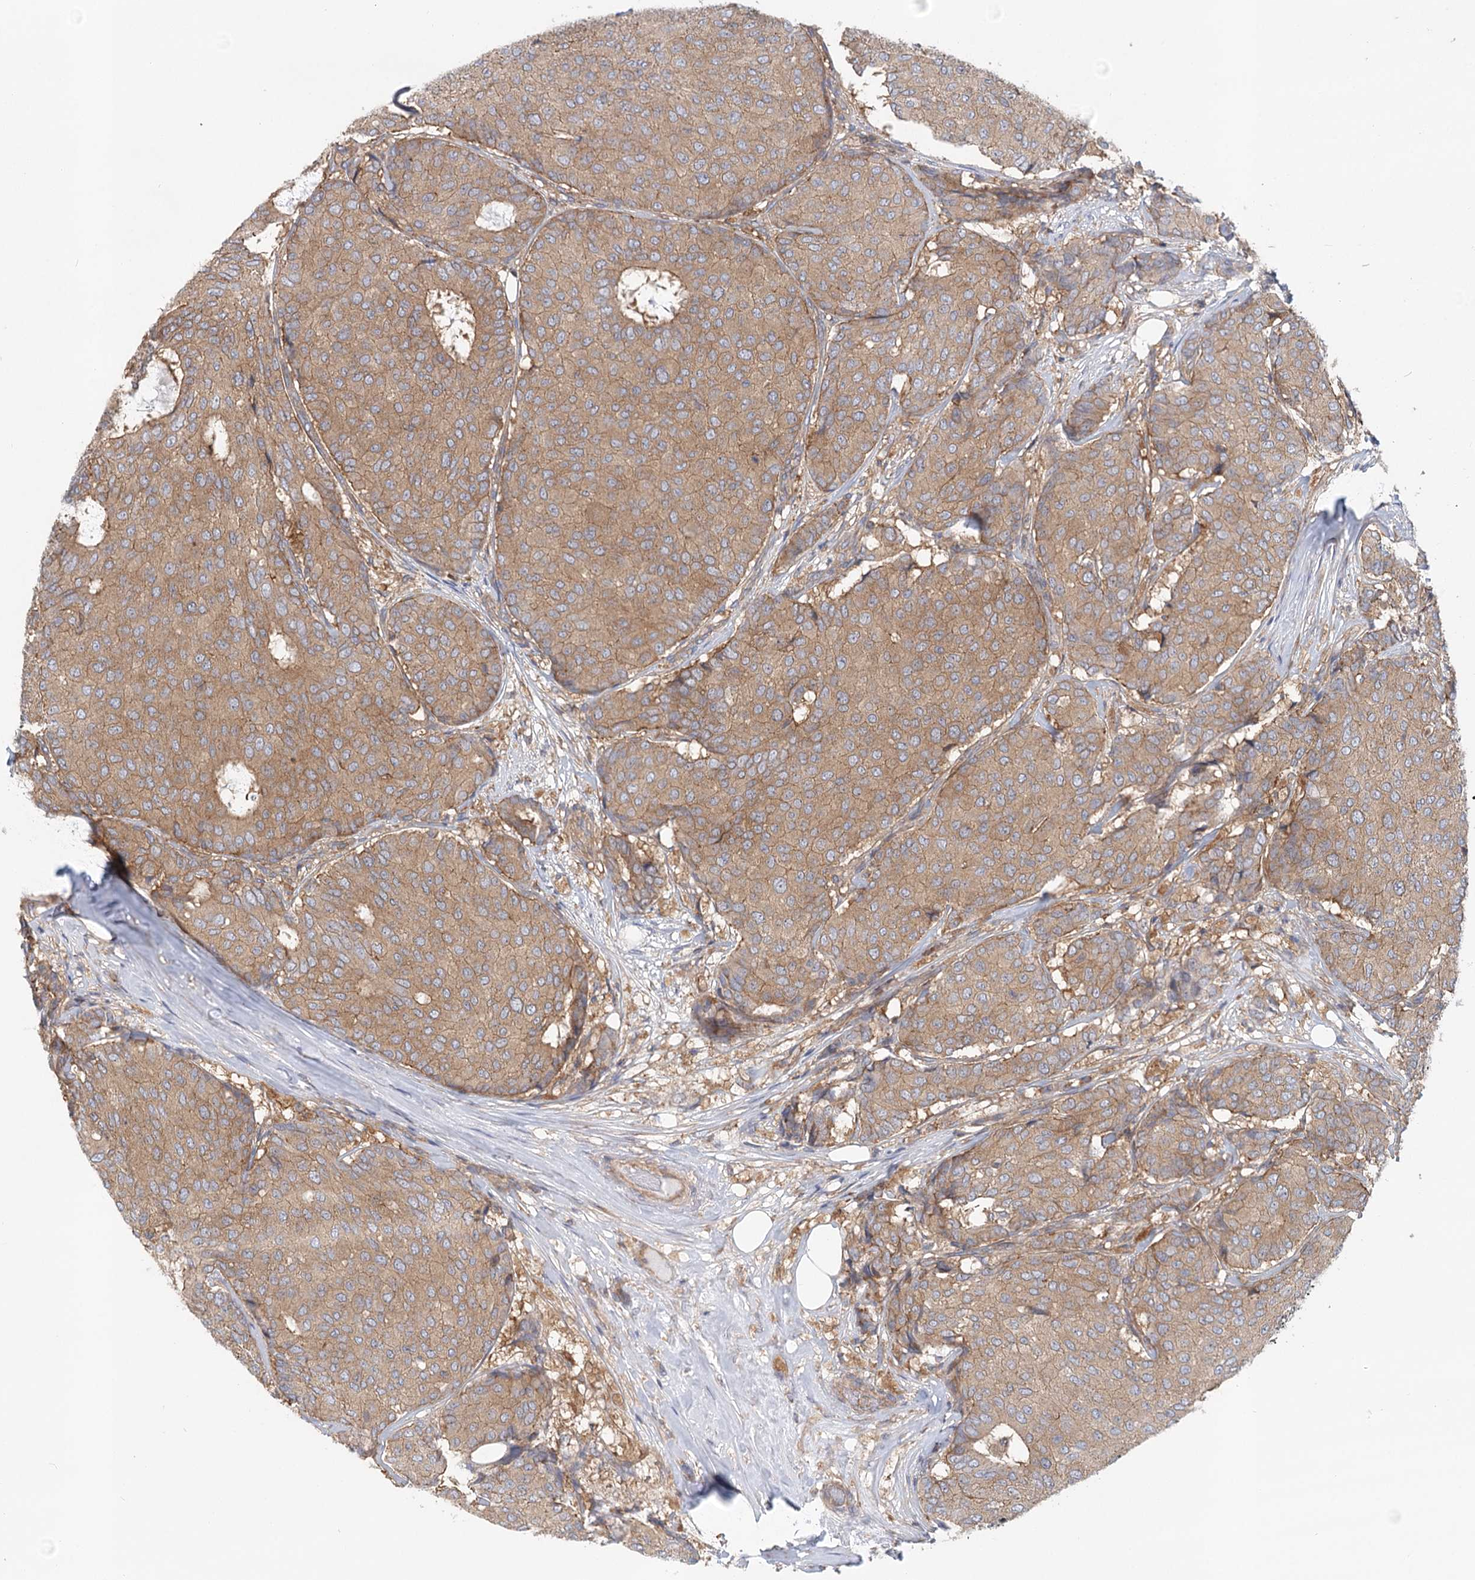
{"staining": {"intensity": "moderate", "quantity": ">75%", "location": "cytoplasmic/membranous"}, "tissue": "breast cancer", "cell_type": "Tumor cells", "image_type": "cancer", "snomed": [{"axis": "morphology", "description": "Duct carcinoma"}, {"axis": "topography", "description": "Breast"}], "caption": "Immunohistochemical staining of breast cancer demonstrates medium levels of moderate cytoplasmic/membranous protein expression in approximately >75% of tumor cells.", "gene": "UMPS", "patient": {"sex": "female", "age": 75}}